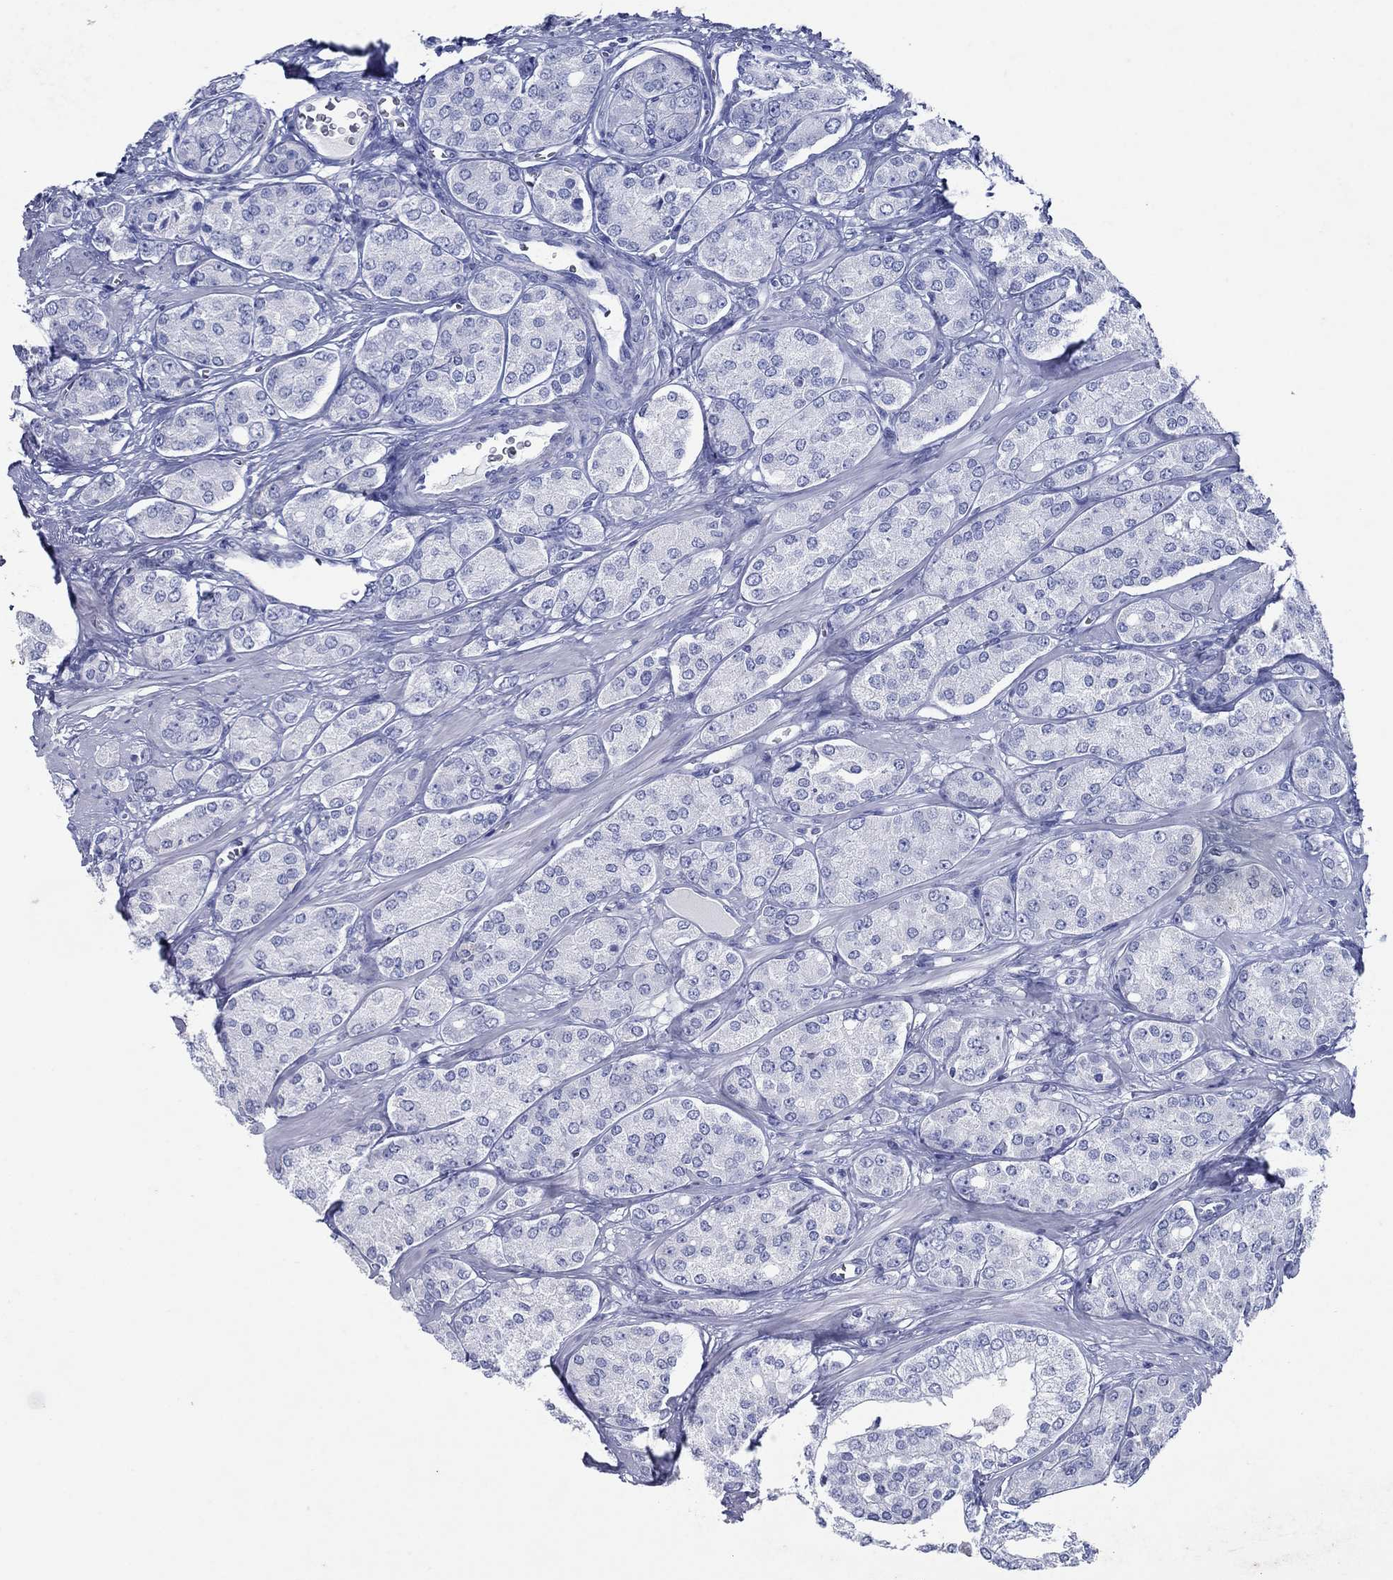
{"staining": {"intensity": "negative", "quantity": "none", "location": "none"}, "tissue": "prostate cancer", "cell_type": "Tumor cells", "image_type": "cancer", "snomed": [{"axis": "morphology", "description": "Adenocarcinoma, NOS"}, {"axis": "topography", "description": "Prostate"}], "caption": "Protein analysis of prostate adenocarcinoma demonstrates no significant staining in tumor cells.", "gene": "ATP4A", "patient": {"sex": "male", "age": 67}}